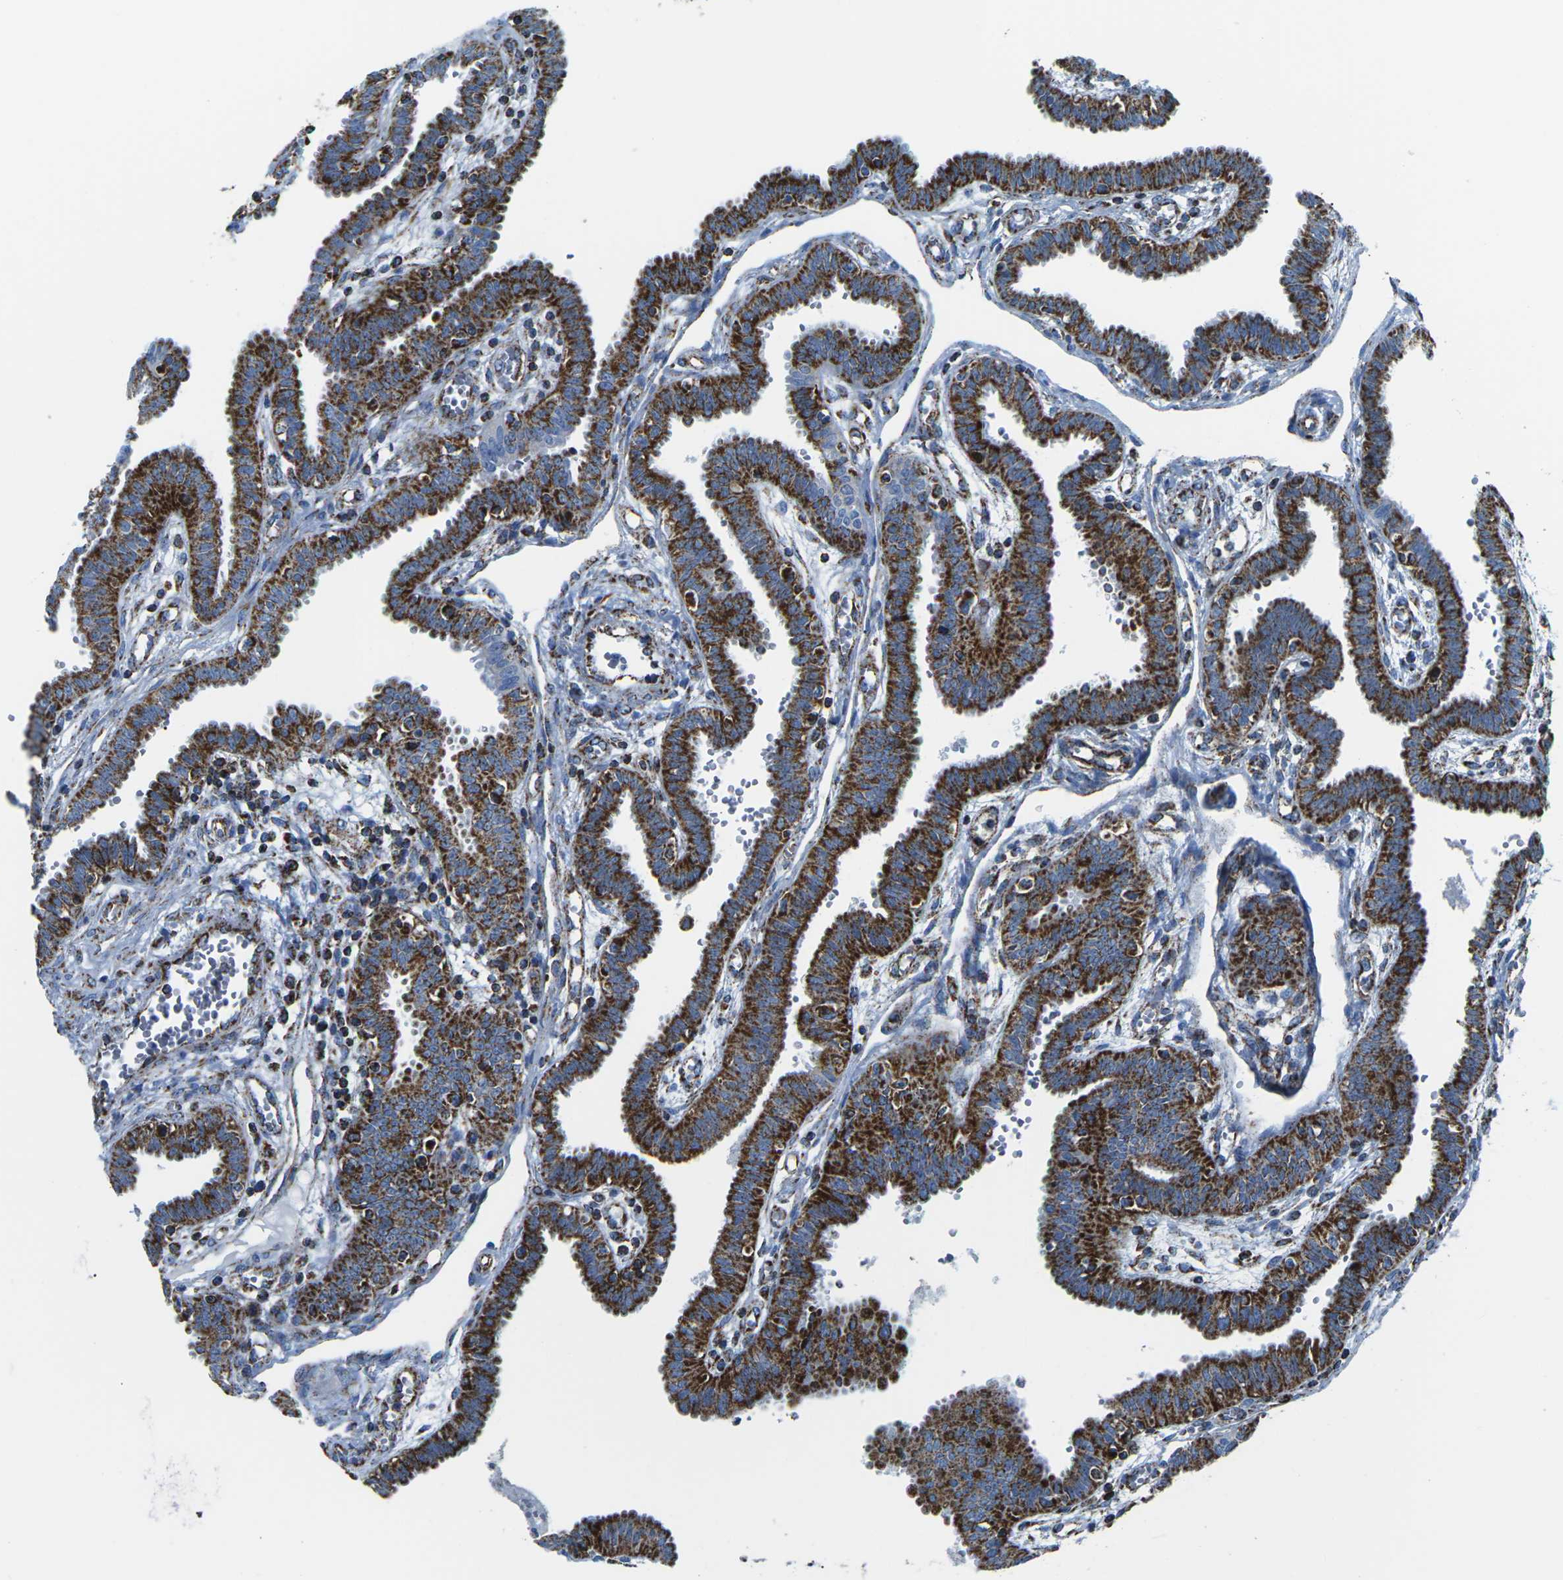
{"staining": {"intensity": "strong", "quantity": ">75%", "location": "cytoplasmic/membranous"}, "tissue": "fallopian tube", "cell_type": "Glandular cells", "image_type": "normal", "snomed": [{"axis": "morphology", "description": "Normal tissue, NOS"}, {"axis": "topography", "description": "Fallopian tube"}], "caption": "Strong cytoplasmic/membranous protein staining is present in about >75% of glandular cells in fallopian tube.", "gene": "MT", "patient": {"sex": "female", "age": 32}}